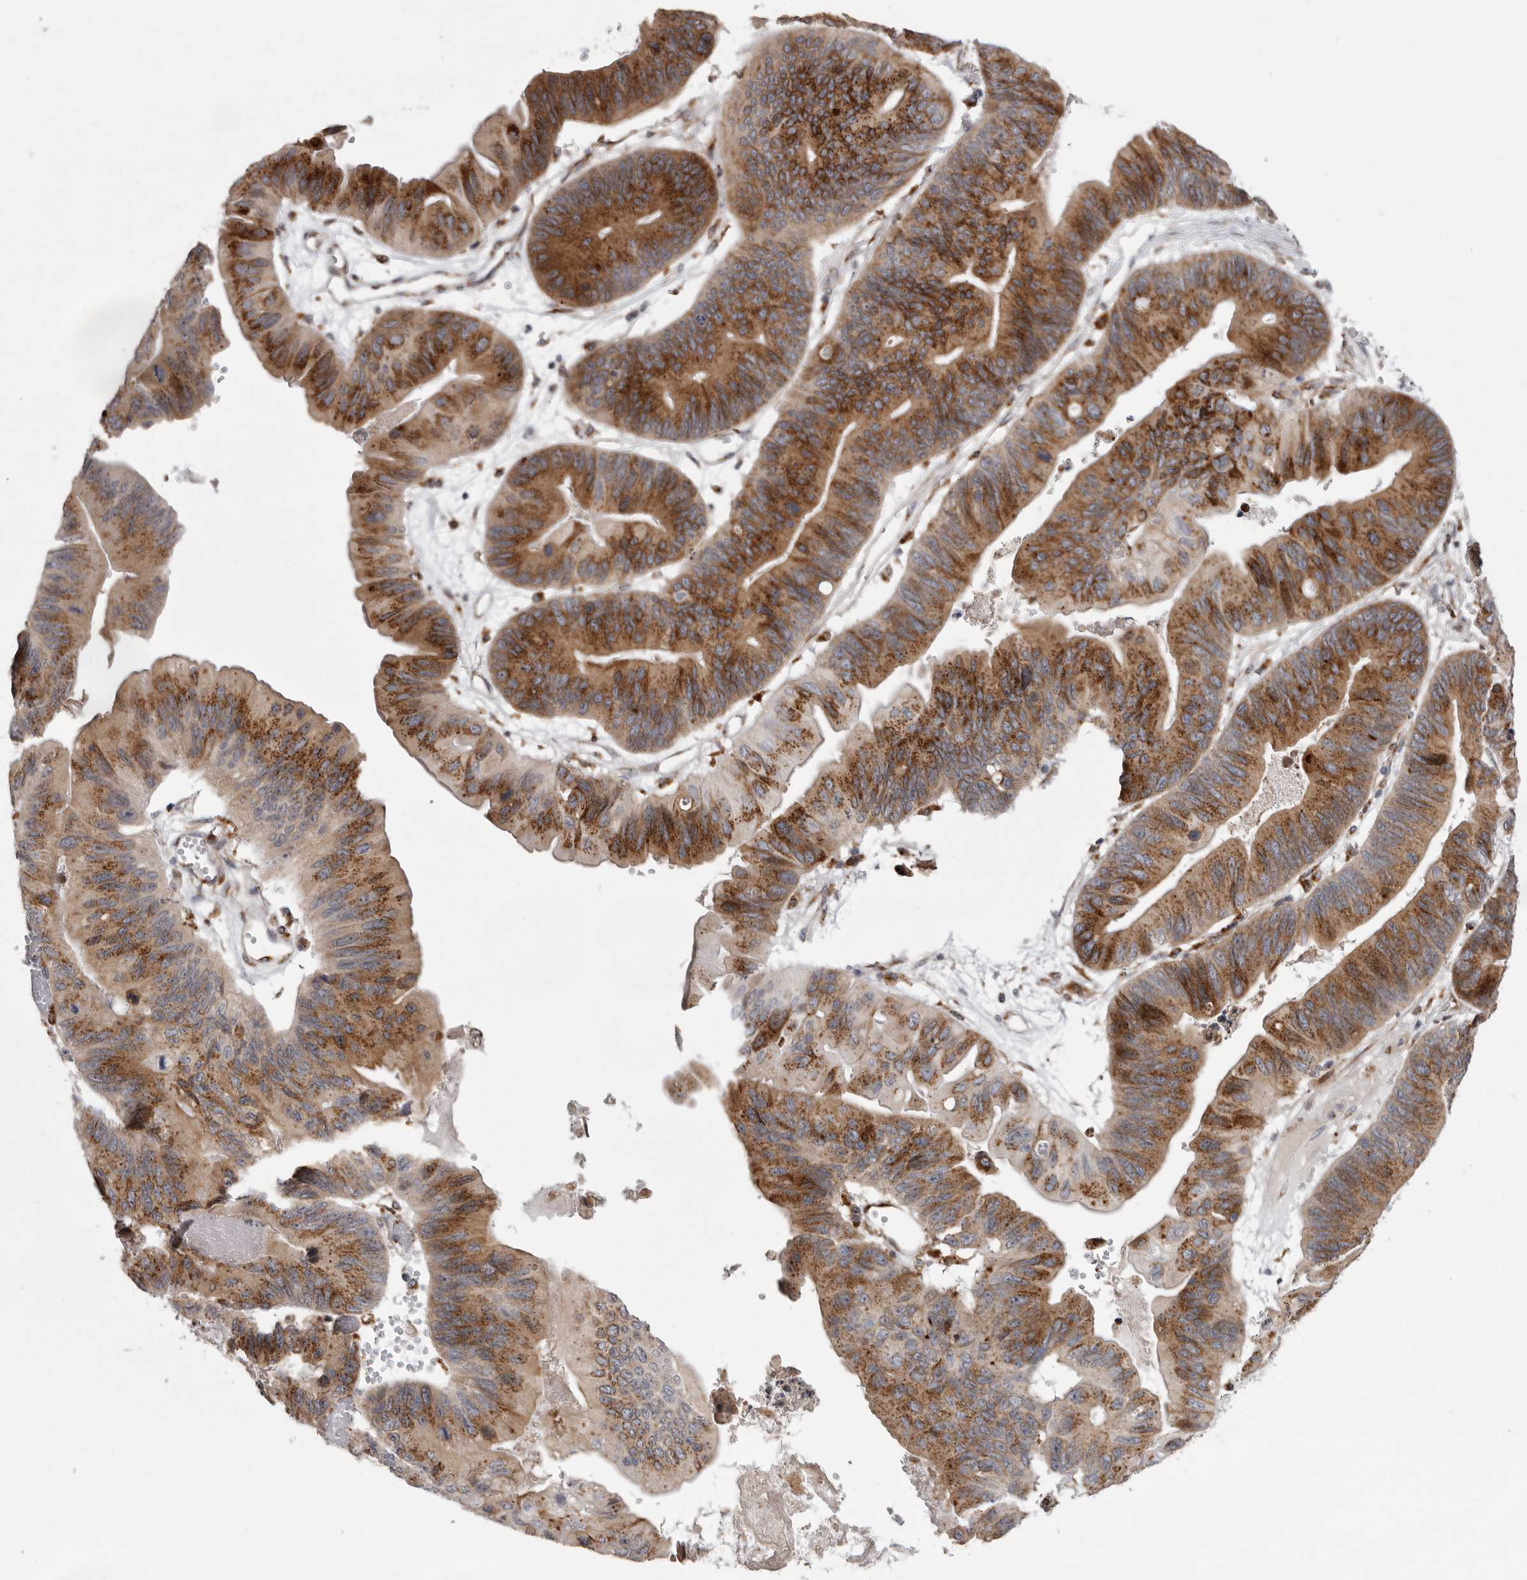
{"staining": {"intensity": "strong", "quantity": ">75%", "location": "cytoplasmic/membranous"}, "tissue": "ovarian cancer", "cell_type": "Tumor cells", "image_type": "cancer", "snomed": [{"axis": "morphology", "description": "Cystadenocarcinoma, mucinous, NOS"}, {"axis": "topography", "description": "Ovary"}], "caption": "Protein analysis of ovarian cancer (mucinous cystadenocarcinoma) tissue shows strong cytoplasmic/membranous expression in about >75% of tumor cells.", "gene": "WDR47", "patient": {"sex": "female", "age": 61}}